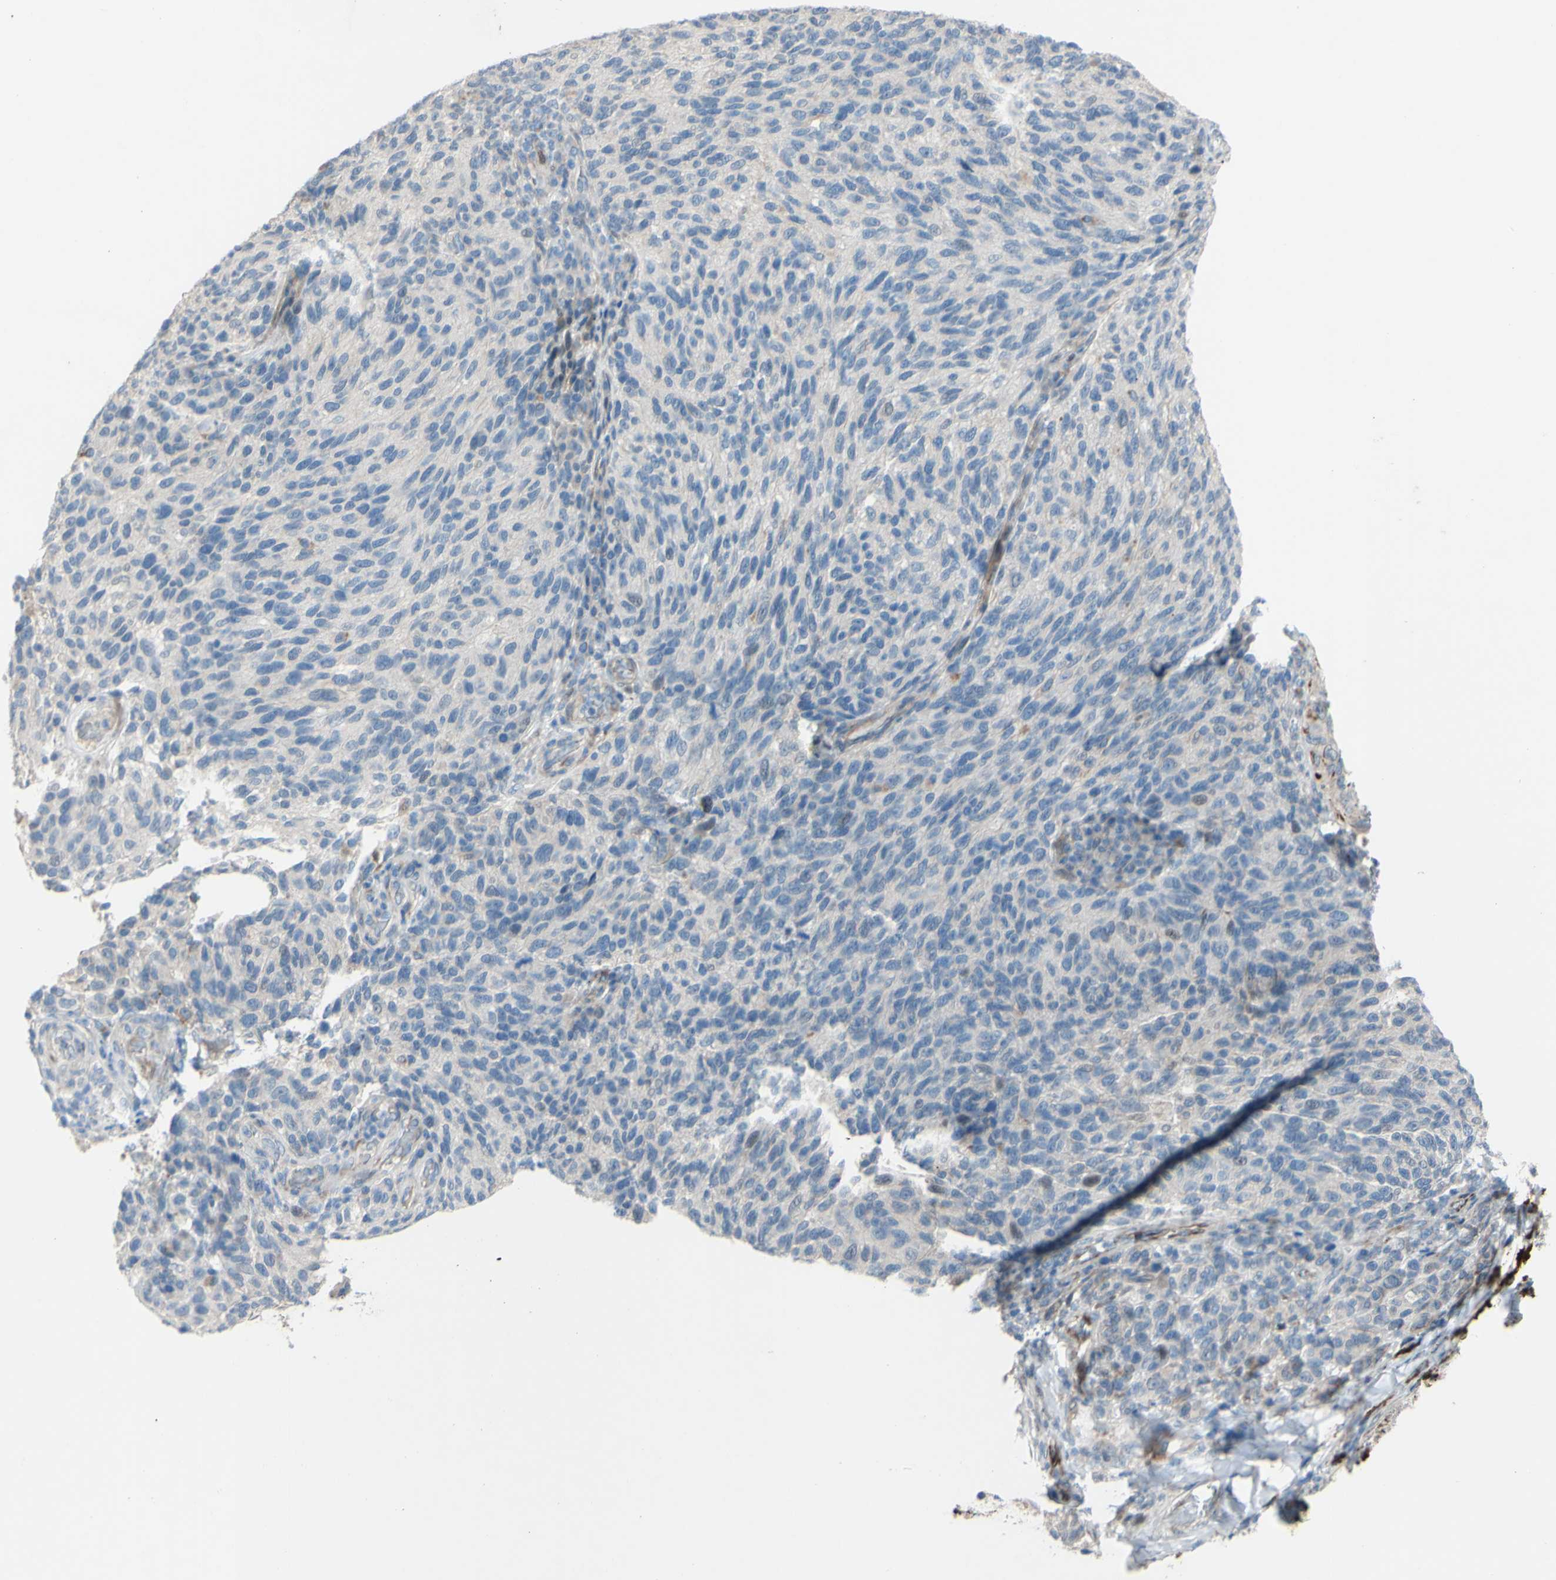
{"staining": {"intensity": "negative", "quantity": "none", "location": "none"}, "tissue": "melanoma", "cell_type": "Tumor cells", "image_type": "cancer", "snomed": [{"axis": "morphology", "description": "Malignant melanoma, NOS"}, {"axis": "topography", "description": "Skin"}], "caption": "Image shows no protein expression in tumor cells of melanoma tissue.", "gene": "CDCP1", "patient": {"sex": "female", "age": 73}}